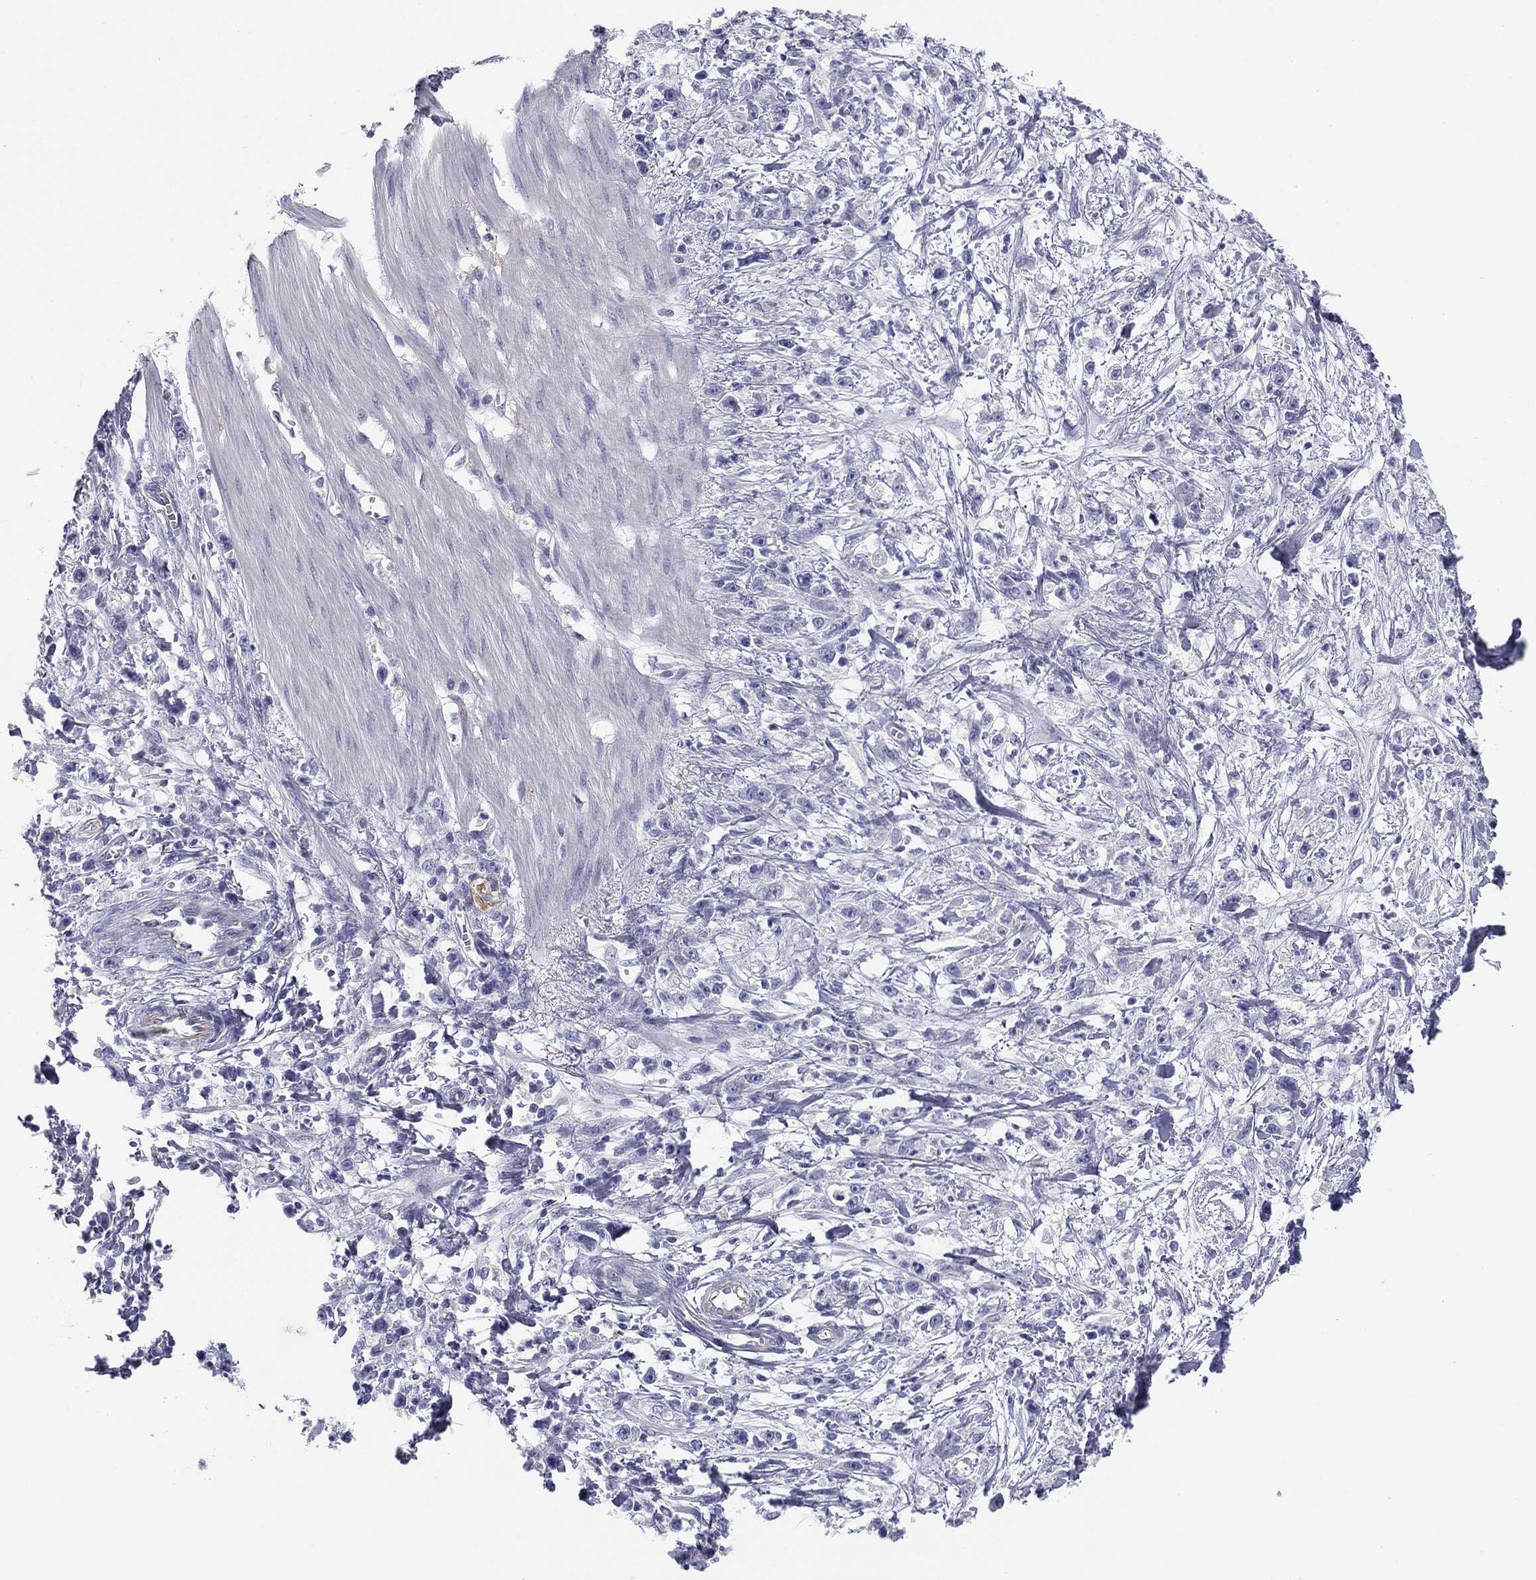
{"staining": {"intensity": "negative", "quantity": "none", "location": "none"}, "tissue": "stomach cancer", "cell_type": "Tumor cells", "image_type": "cancer", "snomed": [{"axis": "morphology", "description": "Adenocarcinoma, NOS"}, {"axis": "topography", "description": "Stomach"}], "caption": "Immunohistochemistry micrograph of human stomach cancer (adenocarcinoma) stained for a protein (brown), which exhibits no expression in tumor cells. (DAB immunohistochemistry (IHC), high magnification).", "gene": "SEPTIN3", "patient": {"sex": "female", "age": 59}}